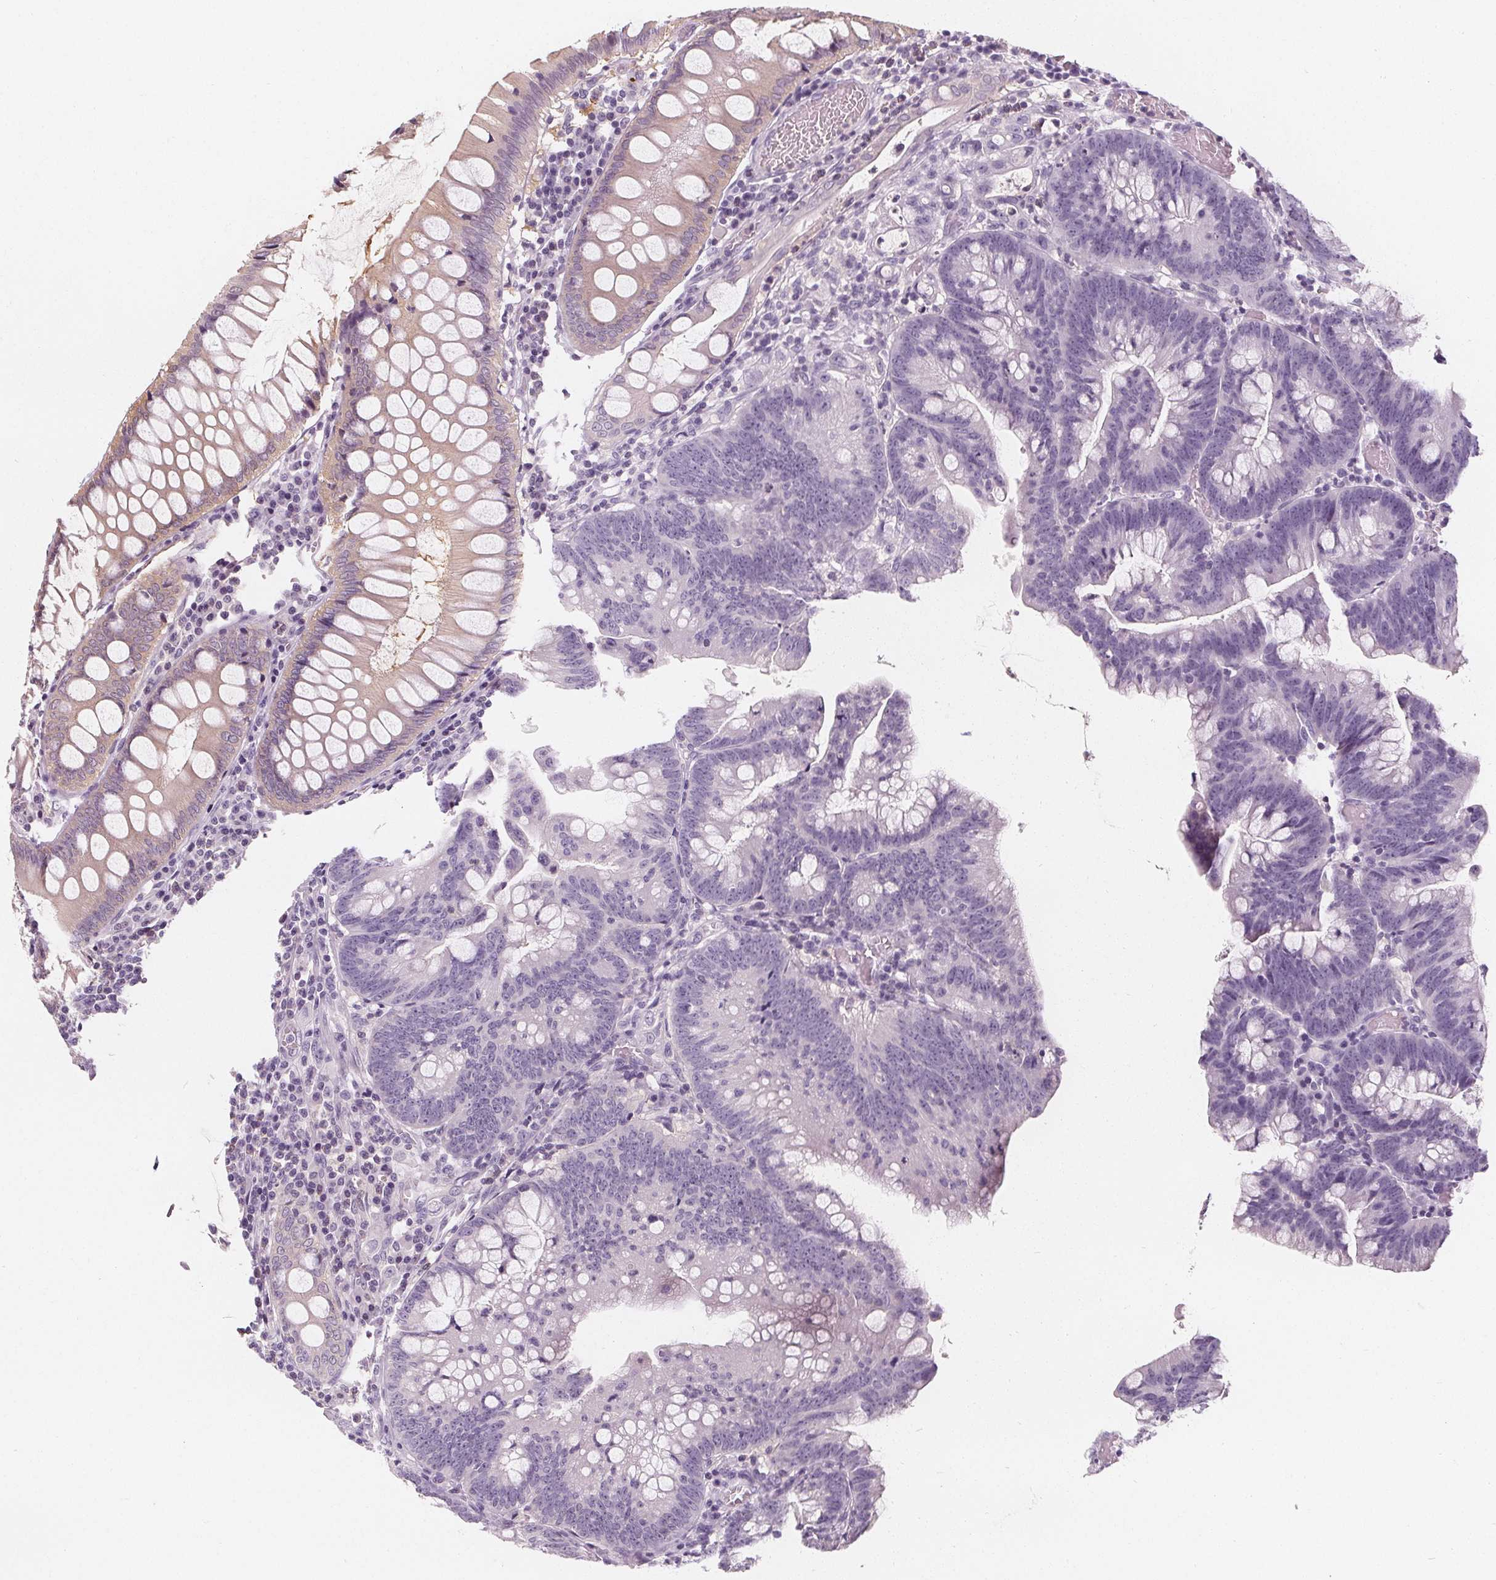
{"staining": {"intensity": "negative", "quantity": "none", "location": "none"}, "tissue": "colorectal cancer", "cell_type": "Tumor cells", "image_type": "cancer", "snomed": [{"axis": "morphology", "description": "Adenocarcinoma, NOS"}, {"axis": "topography", "description": "Colon"}], "caption": "High power microscopy photomicrograph of an IHC photomicrograph of colorectal adenocarcinoma, revealing no significant expression in tumor cells.", "gene": "UGP2", "patient": {"sex": "male", "age": 62}}